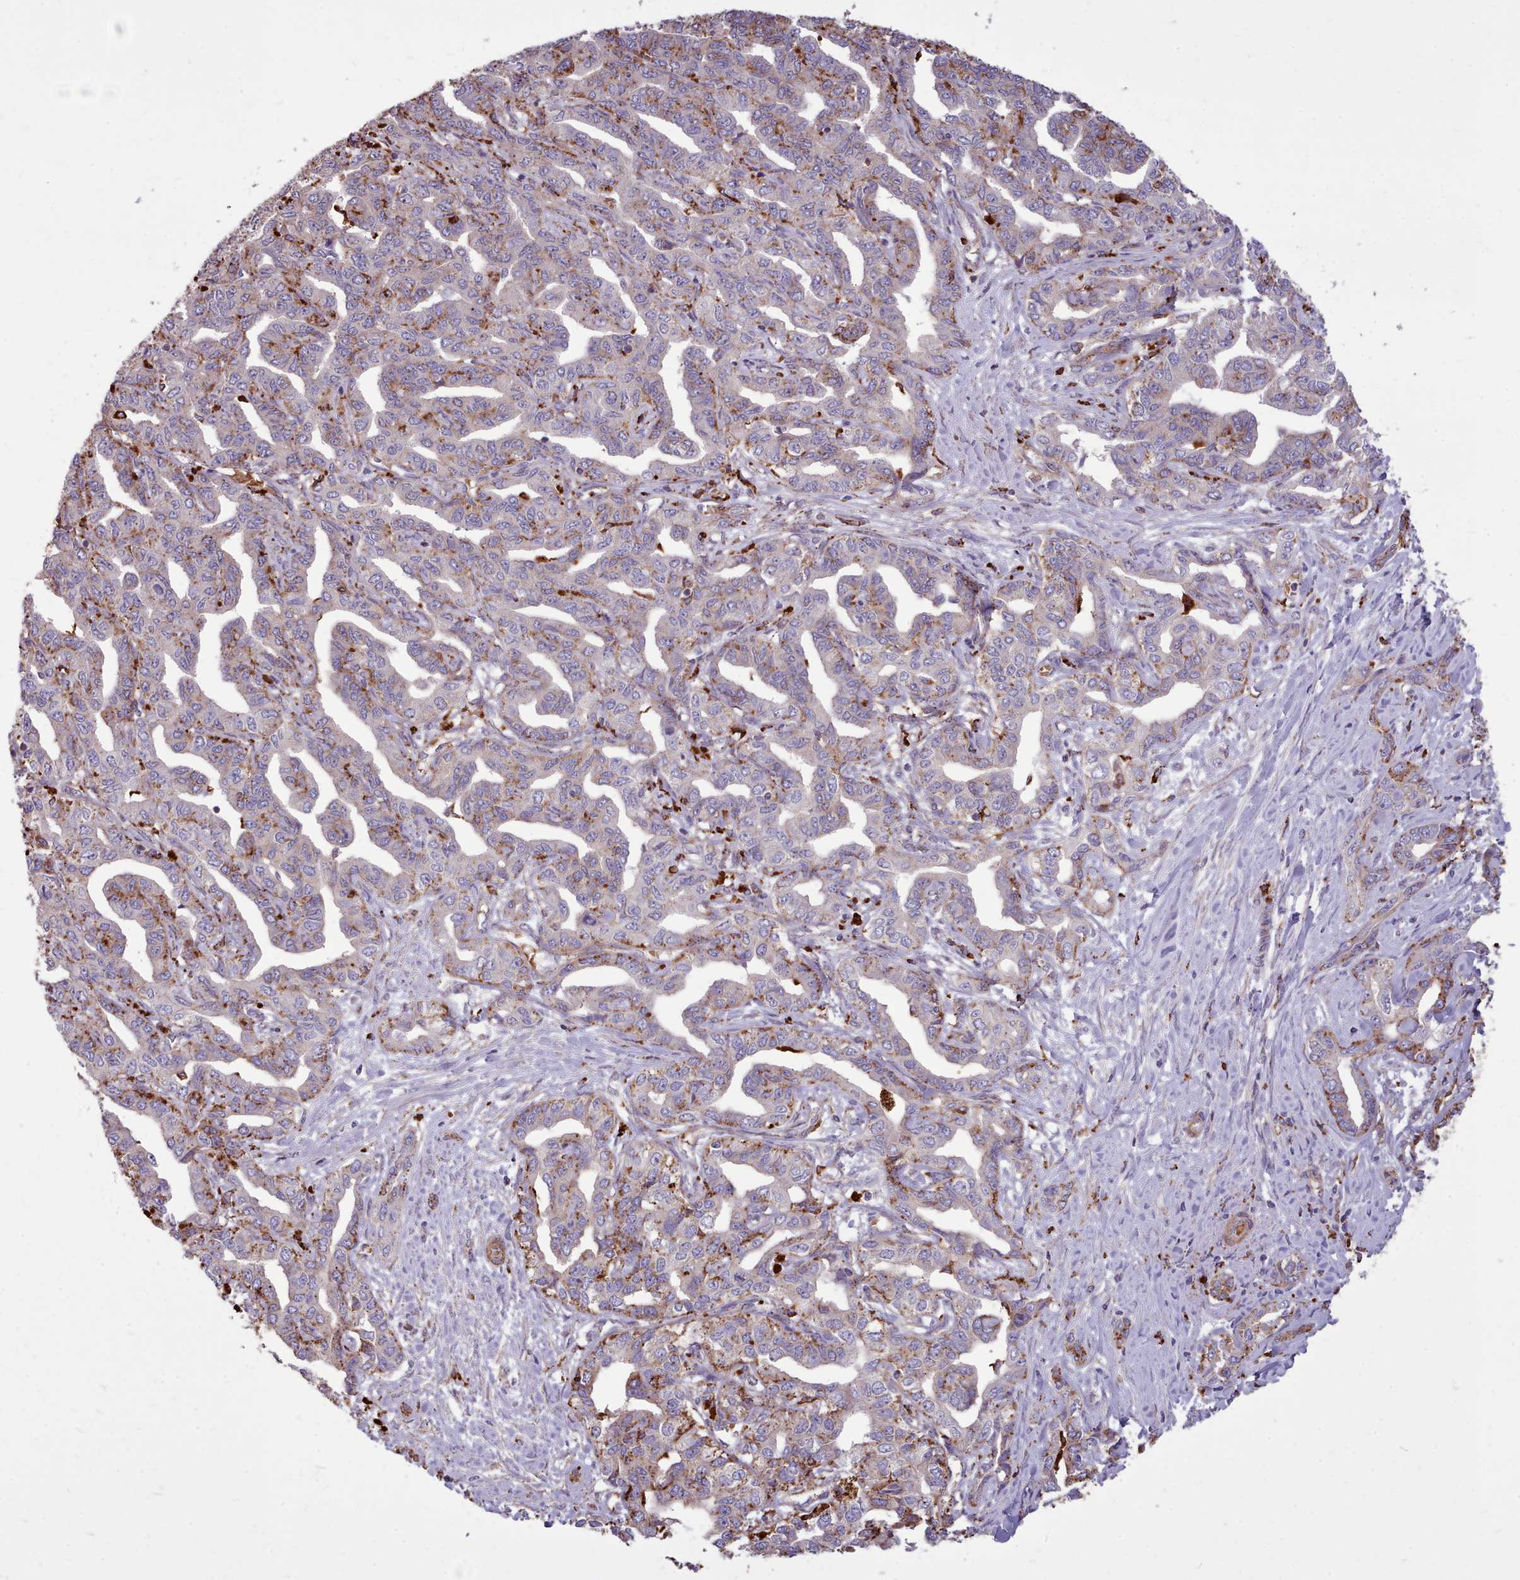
{"staining": {"intensity": "moderate", "quantity": "<25%", "location": "cytoplasmic/membranous"}, "tissue": "liver cancer", "cell_type": "Tumor cells", "image_type": "cancer", "snomed": [{"axis": "morphology", "description": "Cholangiocarcinoma"}, {"axis": "topography", "description": "Liver"}], "caption": "Immunohistochemical staining of human liver cancer (cholangiocarcinoma) reveals low levels of moderate cytoplasmic/membranous expression in approximately <25% of tumor cells. The staining was performed using DAB, with brown indicating positive protein expression. Nuclei are stained blue with hematoxylin.", "gene": "PACSIN3", "patient": {"sex": "male", "age": 59}}